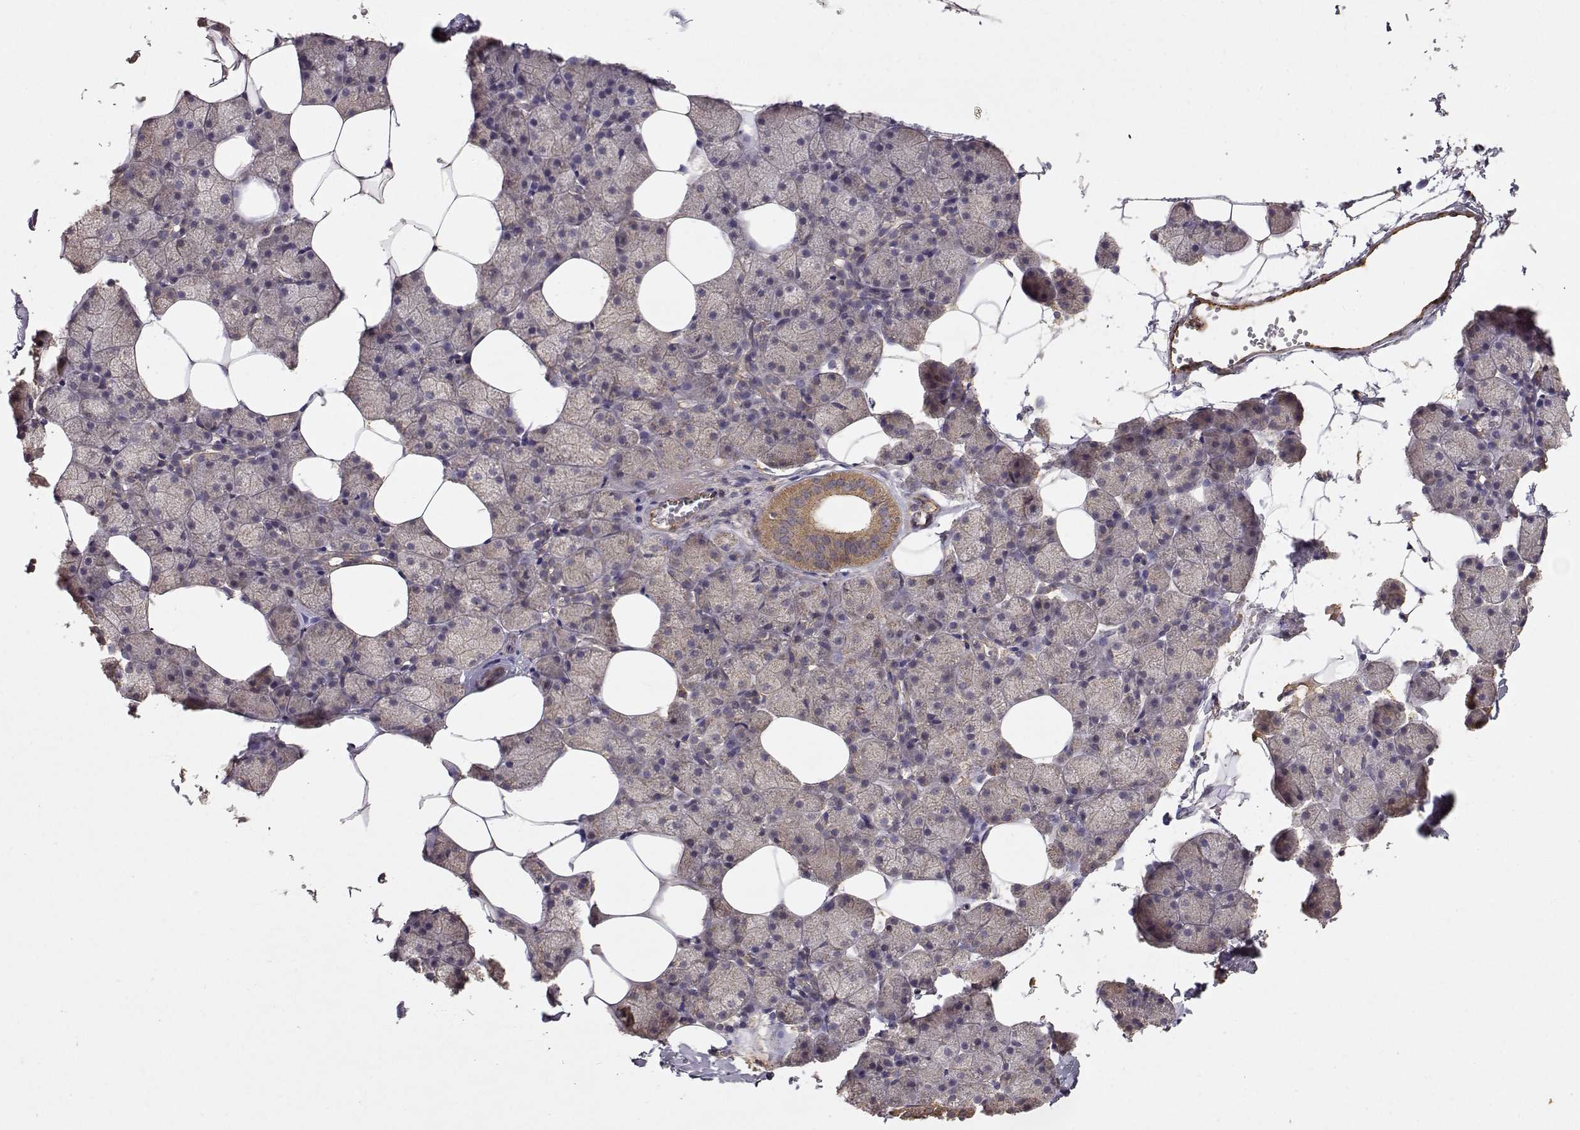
{"staining": {"intensity": "moderate", "quantity": "<25%", "location": "cytoplasmic/membranous"}, "tissue": "salivary gland", "cell_type": "Glandular cells", "image_type": "normal", "snomed": [{"axis": "morphology", "description": "Normal tissue, NOS"}, {"axis": "topography", "description": "Salivary gland"}], "caption": "Immunohistochemistry (IHC) of benign human salivary gland reveals low levels of moderate cytoplasmic/membranous staining in about <25% of glandular cells. (DAB (3,3'-diaminobenzidine) IHC with brightfield microscopy, high magnification).", "gene": "TARS3", "patient": {"sex": "male", "age": 38}}